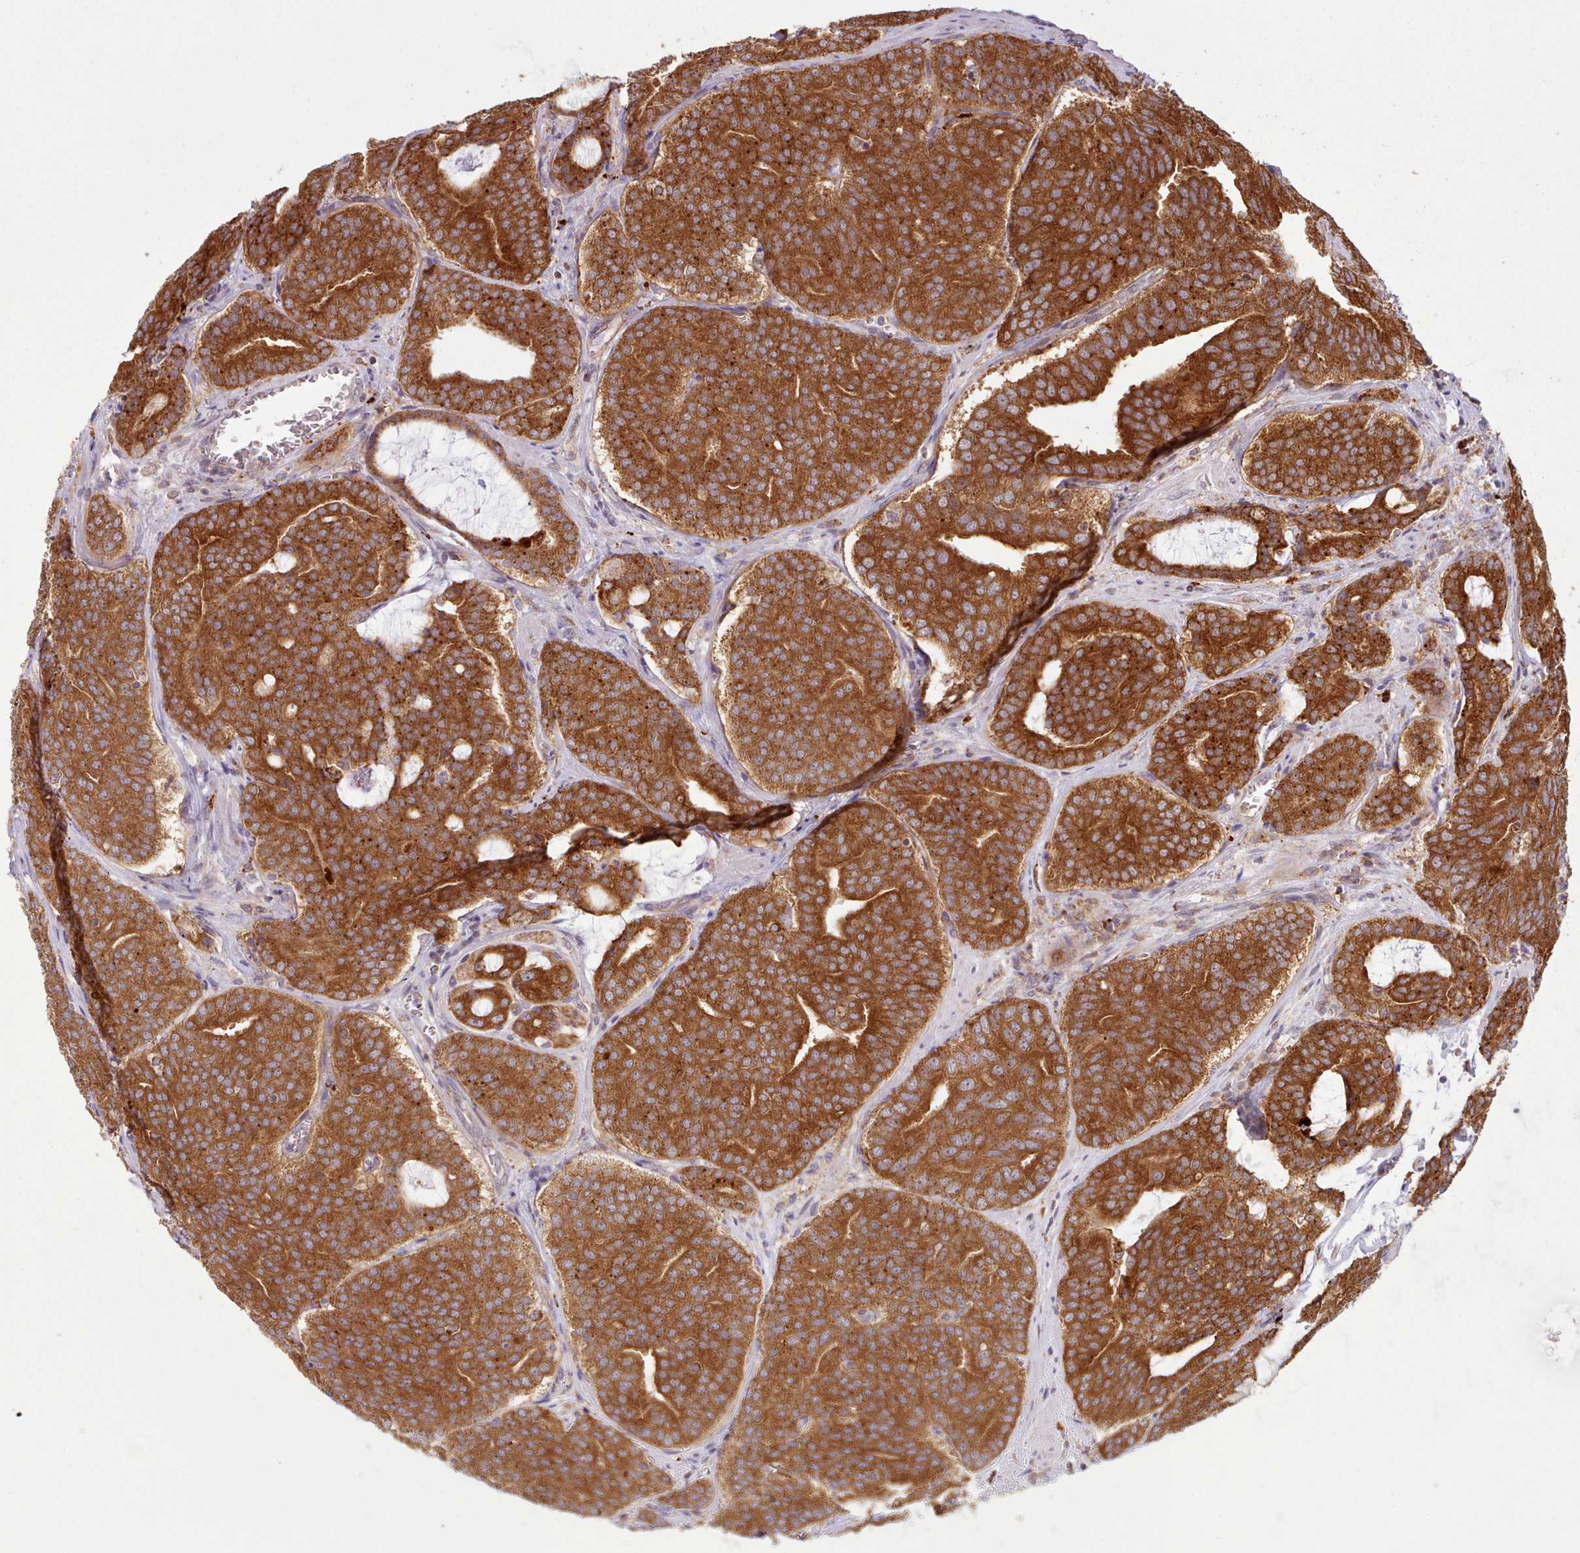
{"staining": {"intensity": "strong", "quantity": ">75%", "location": "cytoplasmic/membranous"}, "tissue": "prostate cancer", "cell_type": "Tumor cells", "image_type": "cancer", "snomed": [{"axis": "morphology", "description": "Adenocarcinoma, High grade"}, {"axis": "topography", "description": "Prostate"}], "caption": "IHC staining of prostate cancer (adenocarcinoma (high-grade)), which exhibits high levels of strong cytoplasmic/membranous staining in approximately >75% of tumor cells indicating strong cytoplasmic/membranous protein expression. The staining was performed using DAB (brown) for protein detection and nuclei were counterstained in hematoxylin (blue).", "gene": "CRYBG1", "patient": {"sex": "male", "age": 55}}